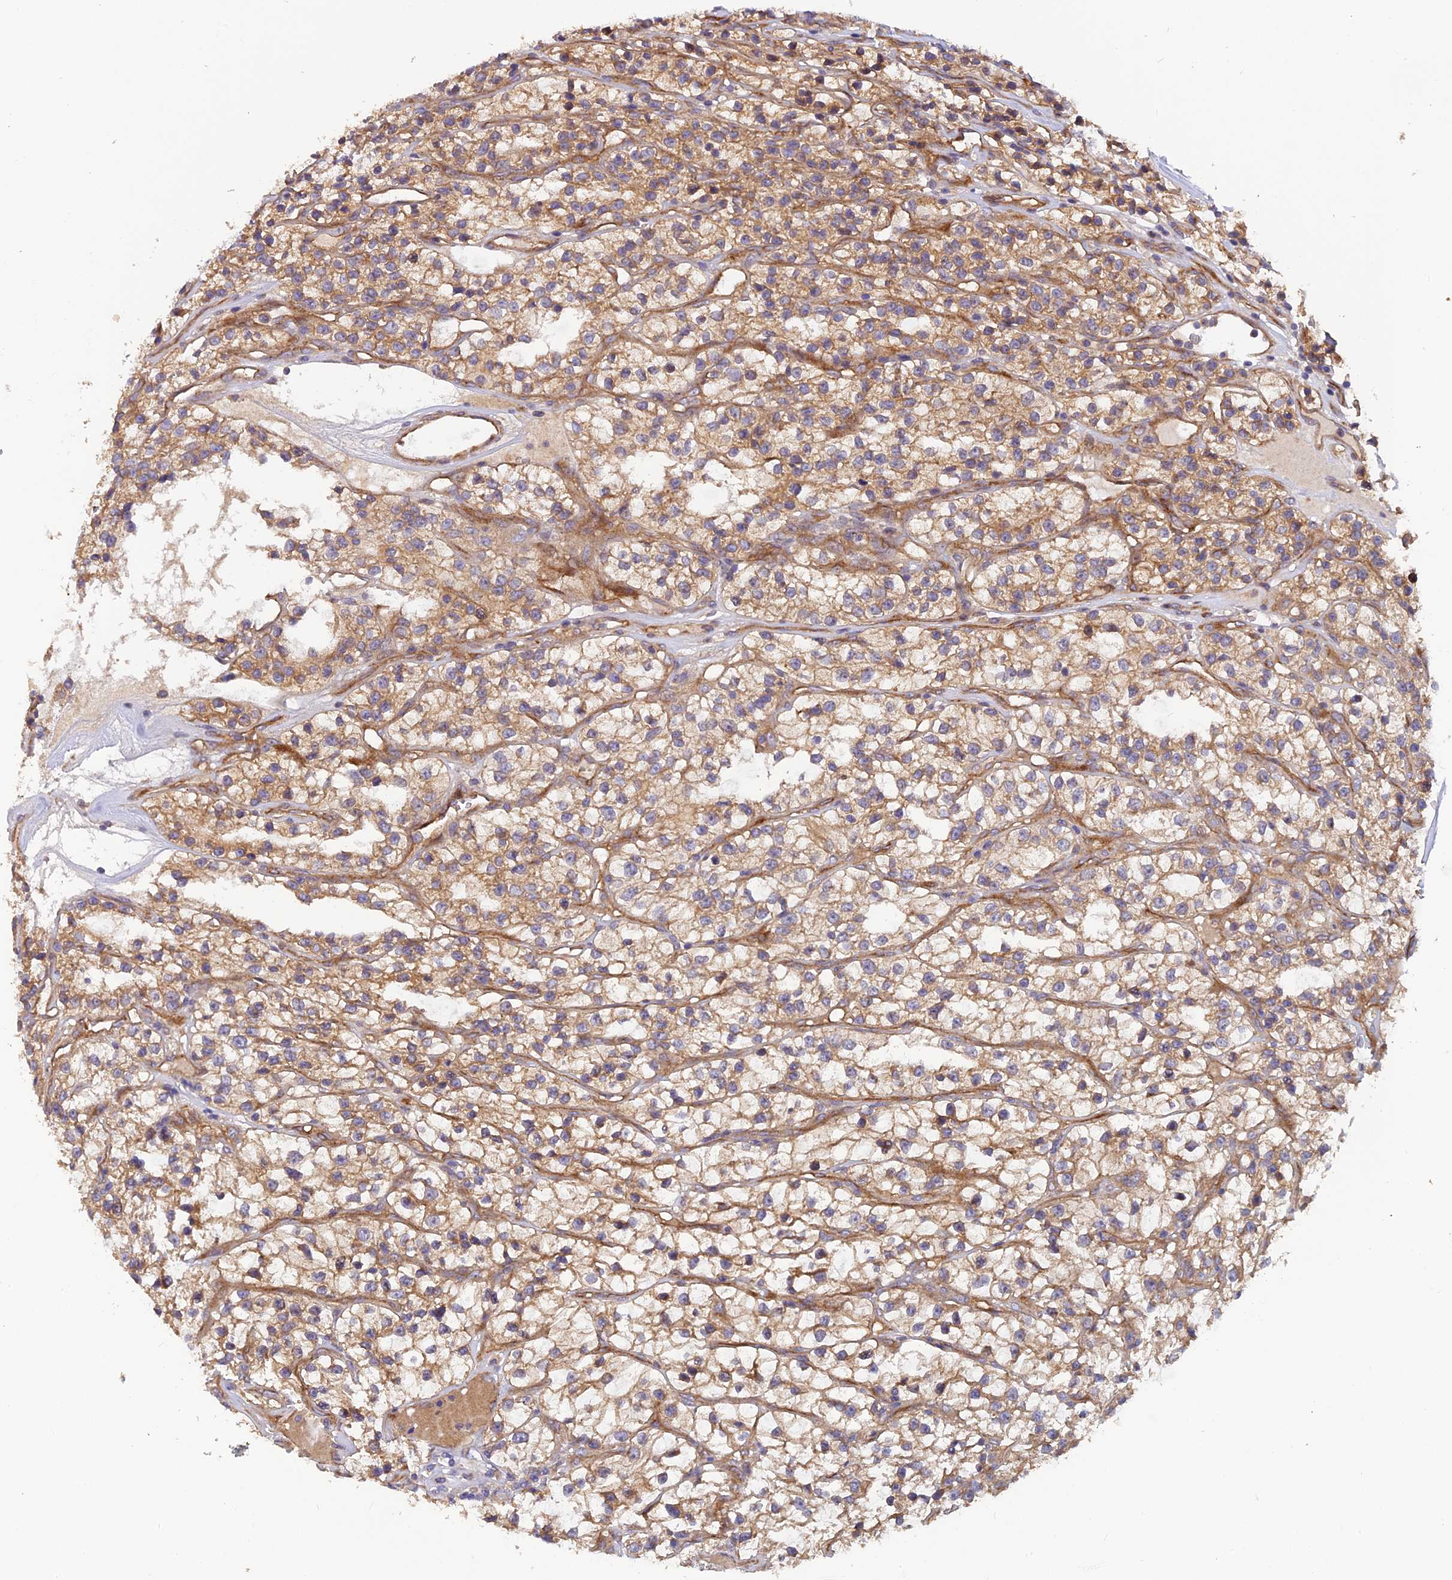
{"staining": {"intensity": "moderate", "quantity": ">75%", "location": "cytoplasmic/membranous"}, "tissue": "renal cancer", "cell_type": "Tumor cells", "image_type": "cancer", "snomed": [{"axis": "morphology", "description": "Adenocarcinoma, NOS"}, {"axis": "topography", "description": "Kidney"}], "caption": "Renal adenocarcinoma stained with a brown dye reveals moderate cytoplasmic/membranous positive expression in about >75% of tumor cells.", "gene": "ADAMTS15", "patient": {"sex": "female", "age": 57}}